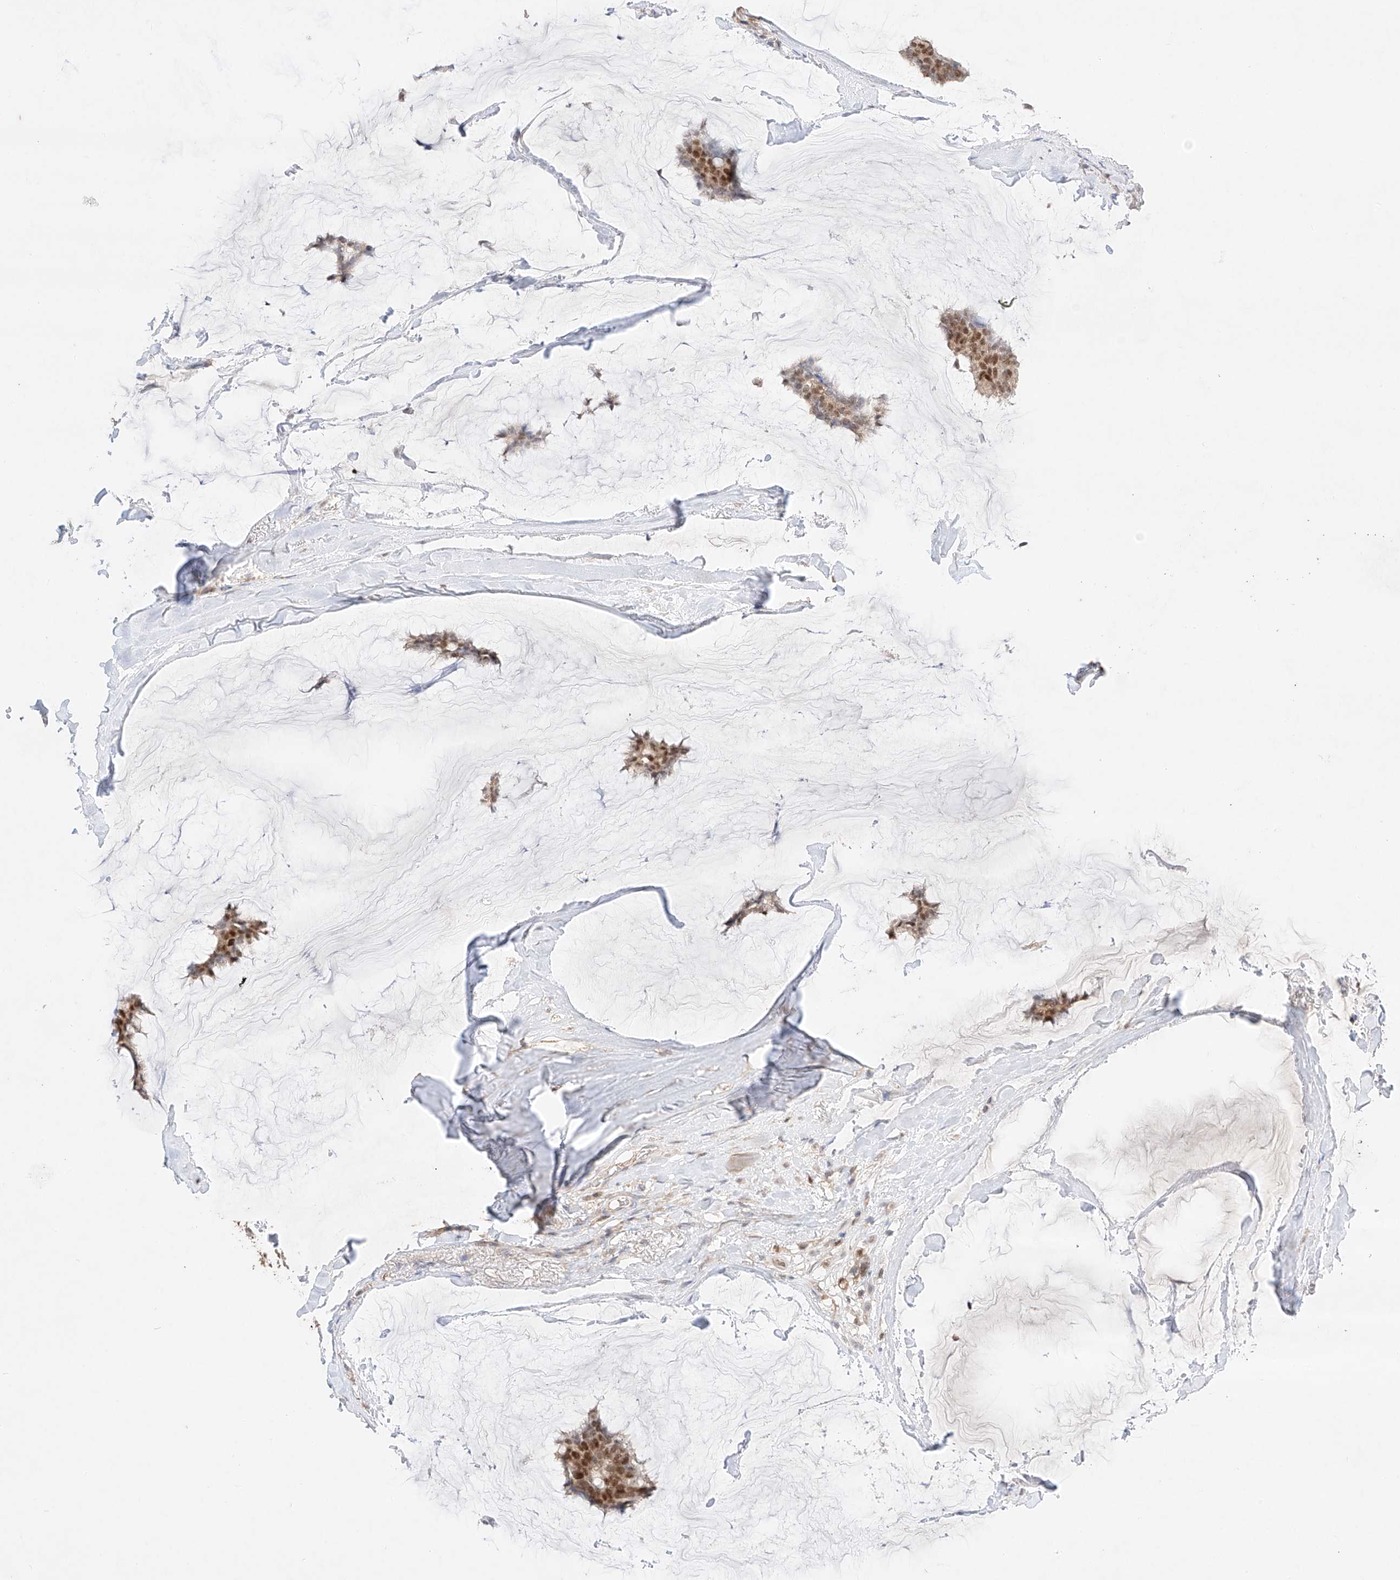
{"staining": {"intensity": "moderate", "quantity": ">75%", "location": "nuclear"}, "tissue": "breast cancer", "cell_type": "Tumor cells", "image_type": "cancer", "snomed": [{"axis": "morphology", "description": "Duct carcinoma"}, {"axis": "topography", "description": "Breast"}], "caption": "Immunohistochemical staining of intraductal carcinoma (breast) demonstrates moderate nuclear protein positivity in about >75% of tumor cells.", "gene": "APIP", "patient": {"sex": "female", "age": 93}}